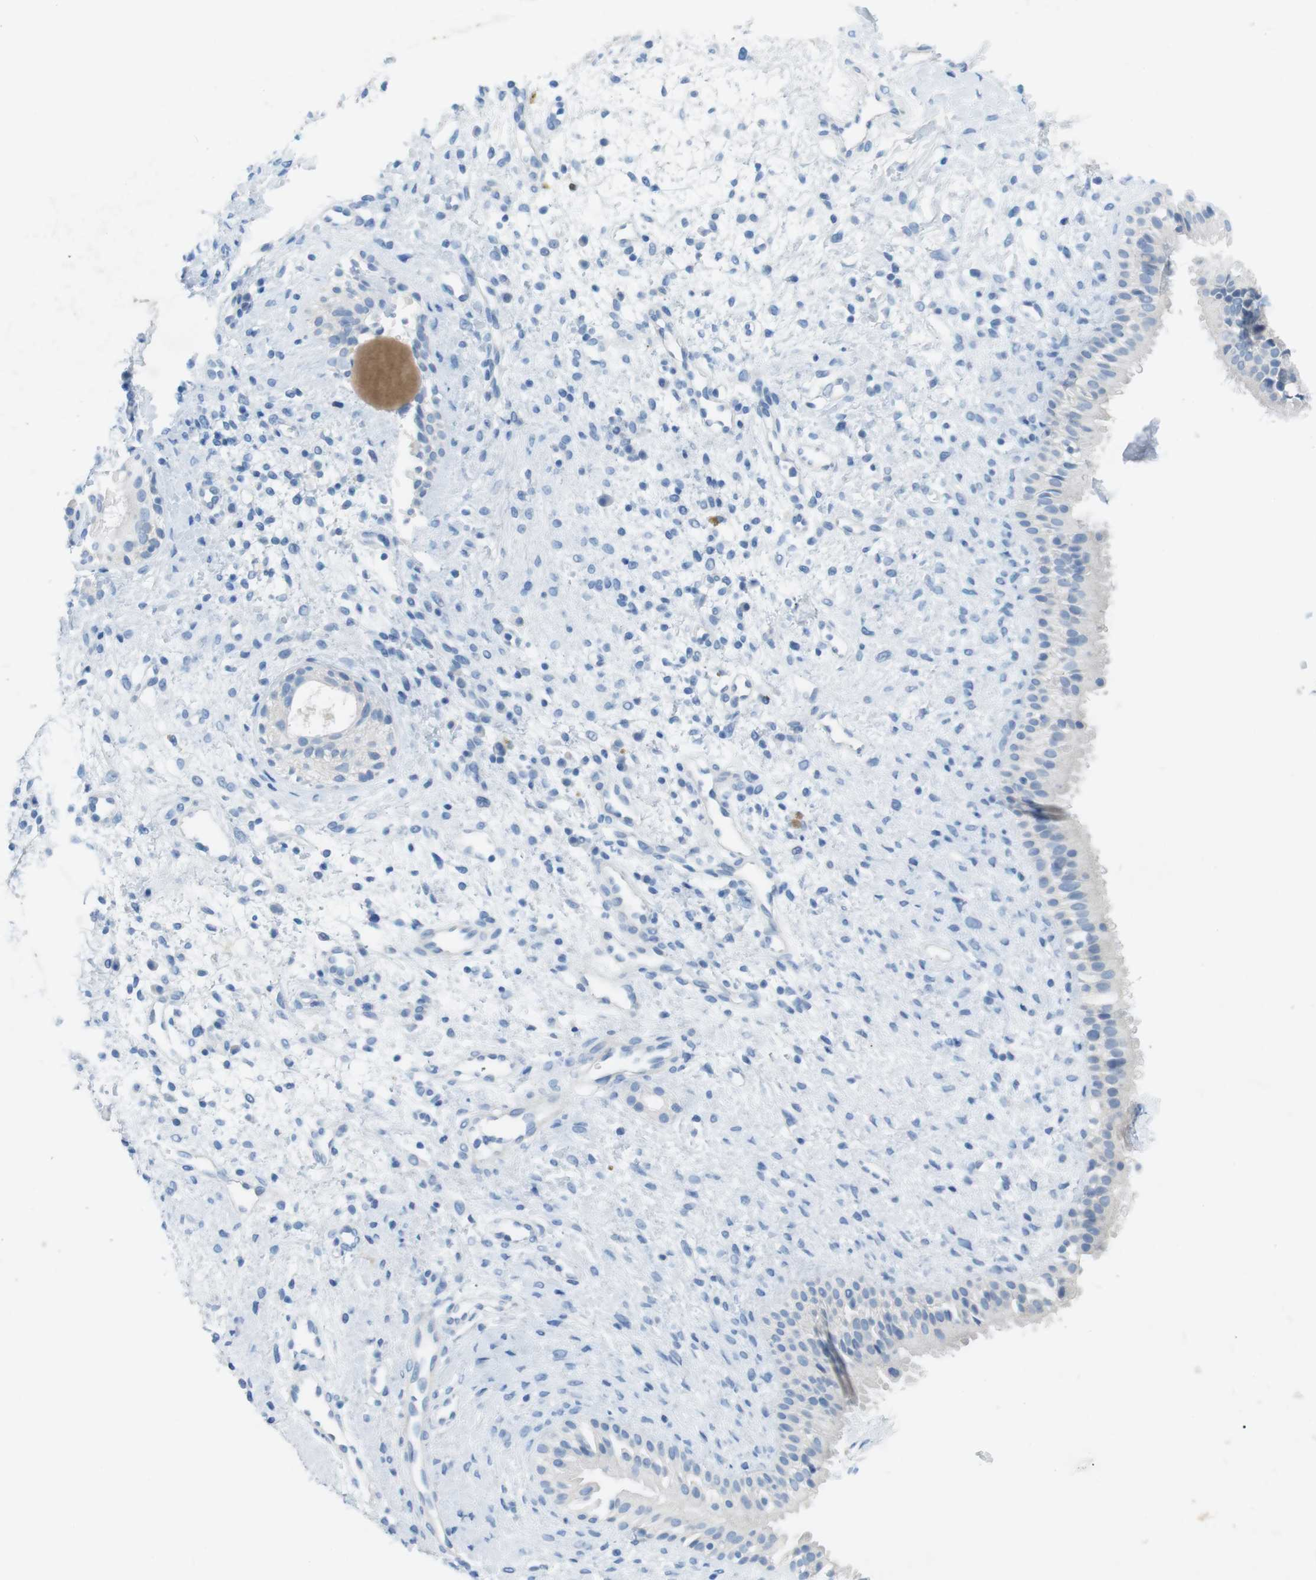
{"staining": {"intensity": "negative", "quantity": "none", "location": "none"}, "tissue": "nasopharynx", "cell_type": "Respiratory epithelial cells", "image_type": "normal", "snomed": [{"axis": "morphology", "description": "Normal tissue, NOS"}, {"axis": "topography", "description": "Nasopharynx"}], "caption": "A micrograph of nasopharynx stained for a protein displays no brown staining in respiratory epithelial cells.", "gene": "SALL4", "patient": {"sex": "male", "age": 22}}